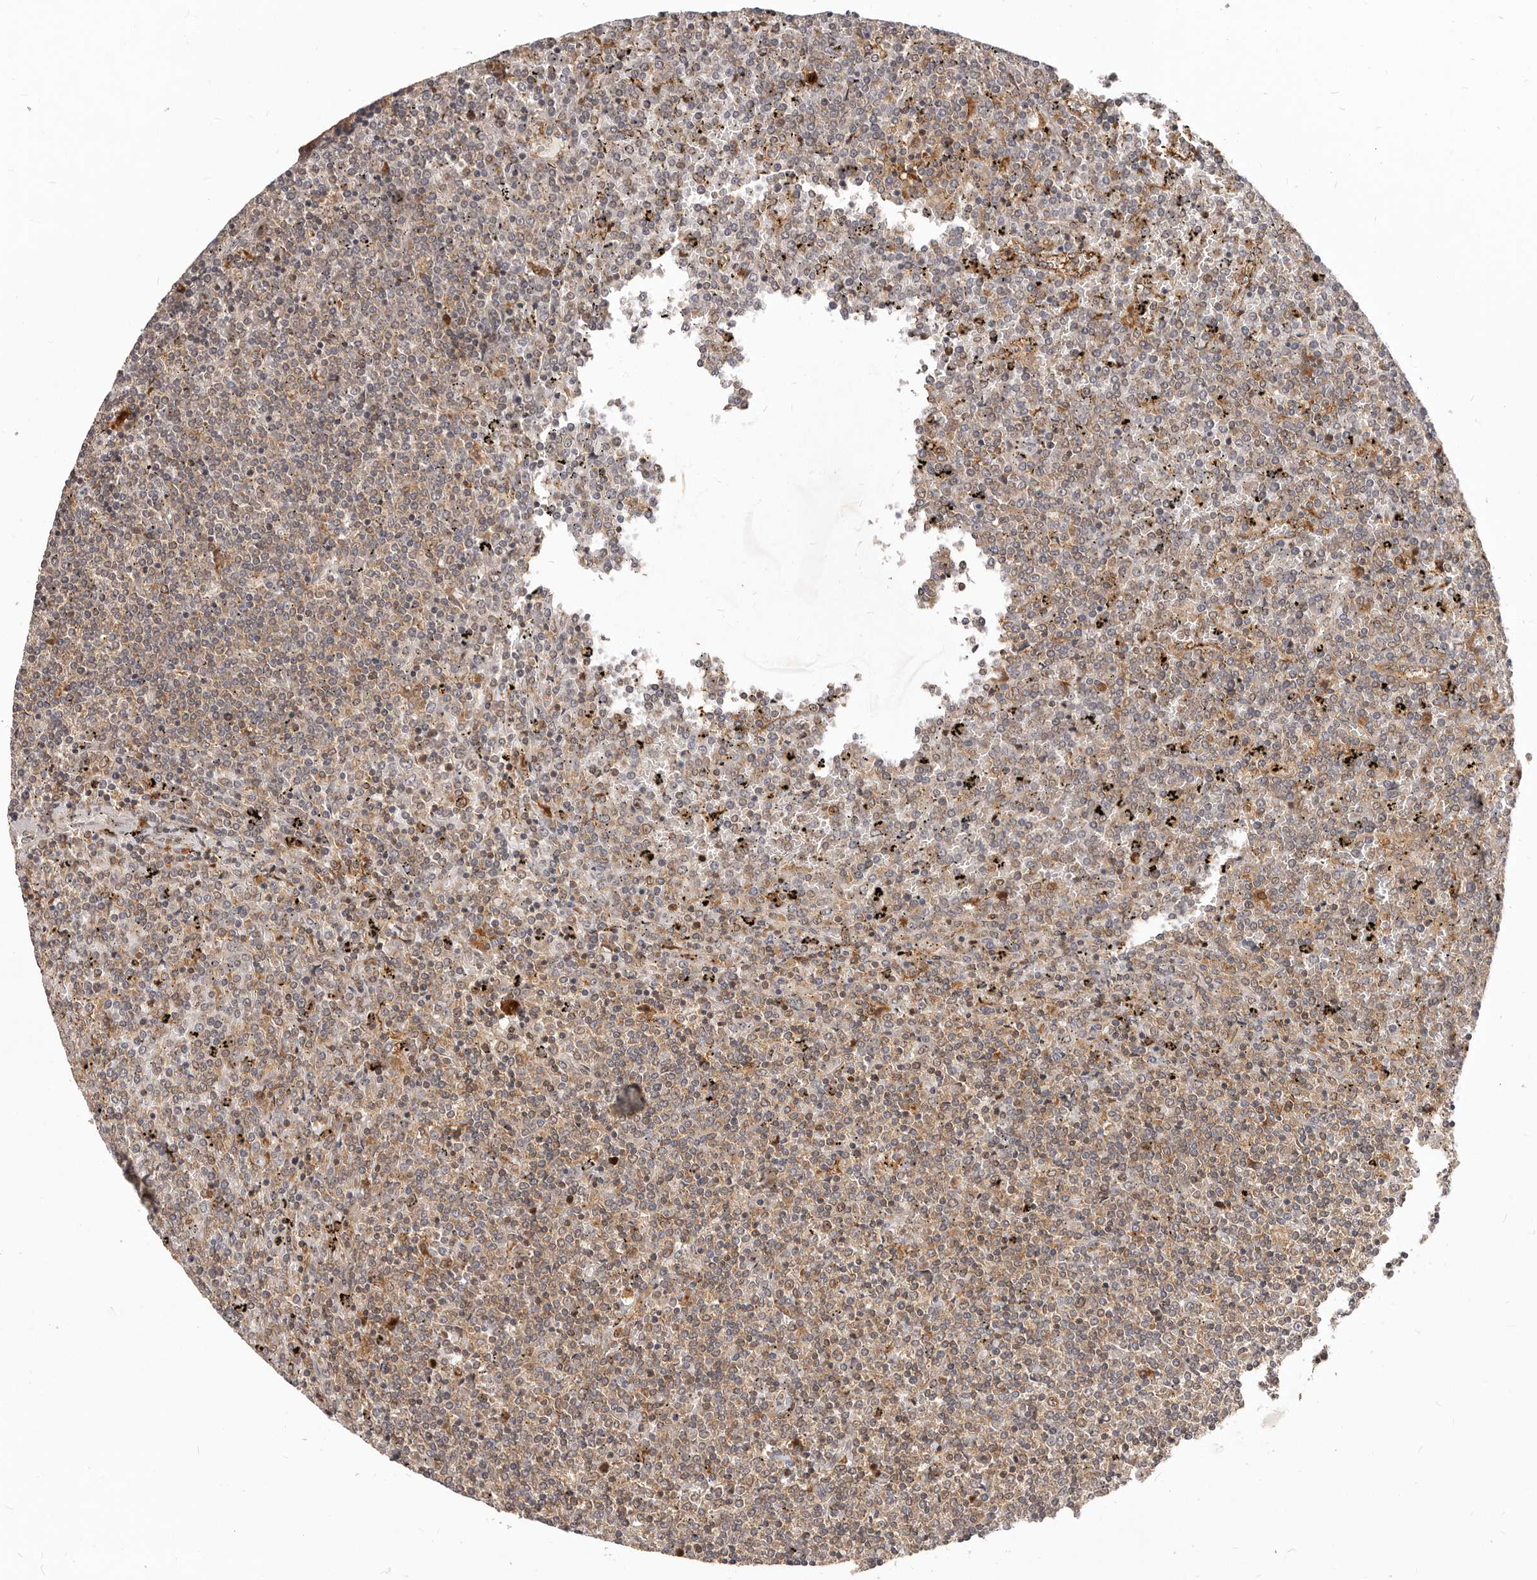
{"staining": {"intensity": "weak", "quantity": "25%-75%", "location": "cytoplasmic/membranous"}, "tissue": "lymphoma", "cell_type": "Tumor cells", "image_type": "cancer", "snomed": [{"axis": "morphology", "description": "Malignant lymphoma, non-Hodgkin's type, Low grade"}, {"axis": "topography", "description": "Spleen"}], "caption": "Protein expression analysis of human malignant lymphoma, non-Hodgkin's type (low-grade) reveals weak cytoplasmic/membranous expression in about 25%-75% of tumor cells. The staining was performed using DAB (3,3'-diaminobenzidine), with brown indicating positive protein expression. Nuclei are stained blue with hematoxylin.", "gene": "RNF187", "patient": {"sex": "female", "age": 19}}